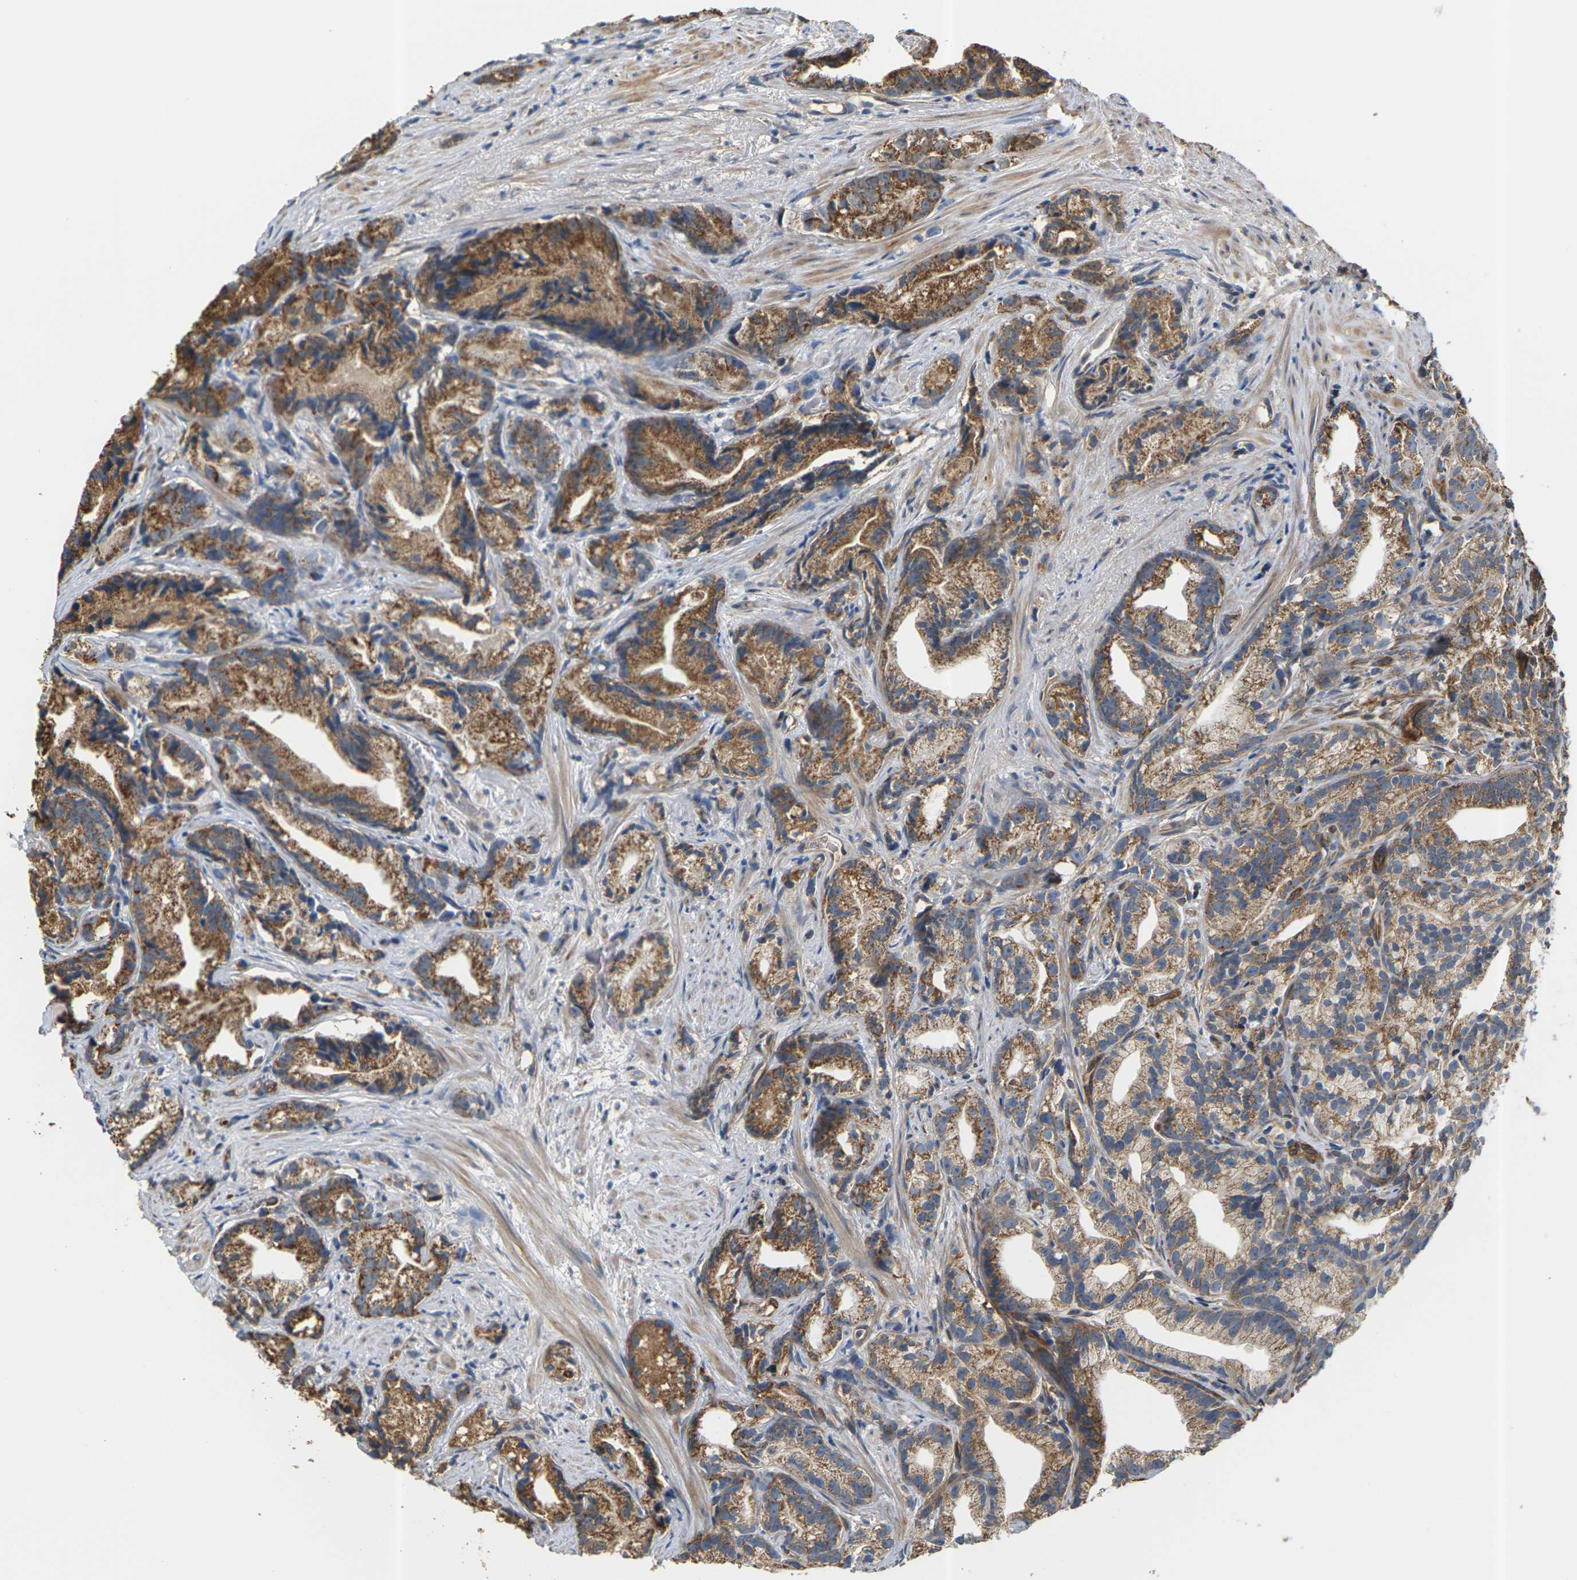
{"staining": {"intensity": "moderate", "quantity": ">75%", "location": "cytoplasmic/membranous"}, "tissue": "prostate cancer", "cell_type": "Tumor cells", "image_type": "cancer", "snomed": [{"axis": "morphology", "description": "Adenocarcinoma, Low grade"}, {"axis": "topography", "description": "Prostate"}], "caption": "Prostate cancer (adenocarcinoma (low-grade)) tissue exhibits moderate cytoplasmic/membranous staining in about >75% of tumor cells", "gene": "PCDHB4", "patient": {"sex": "male", "age": 89}}